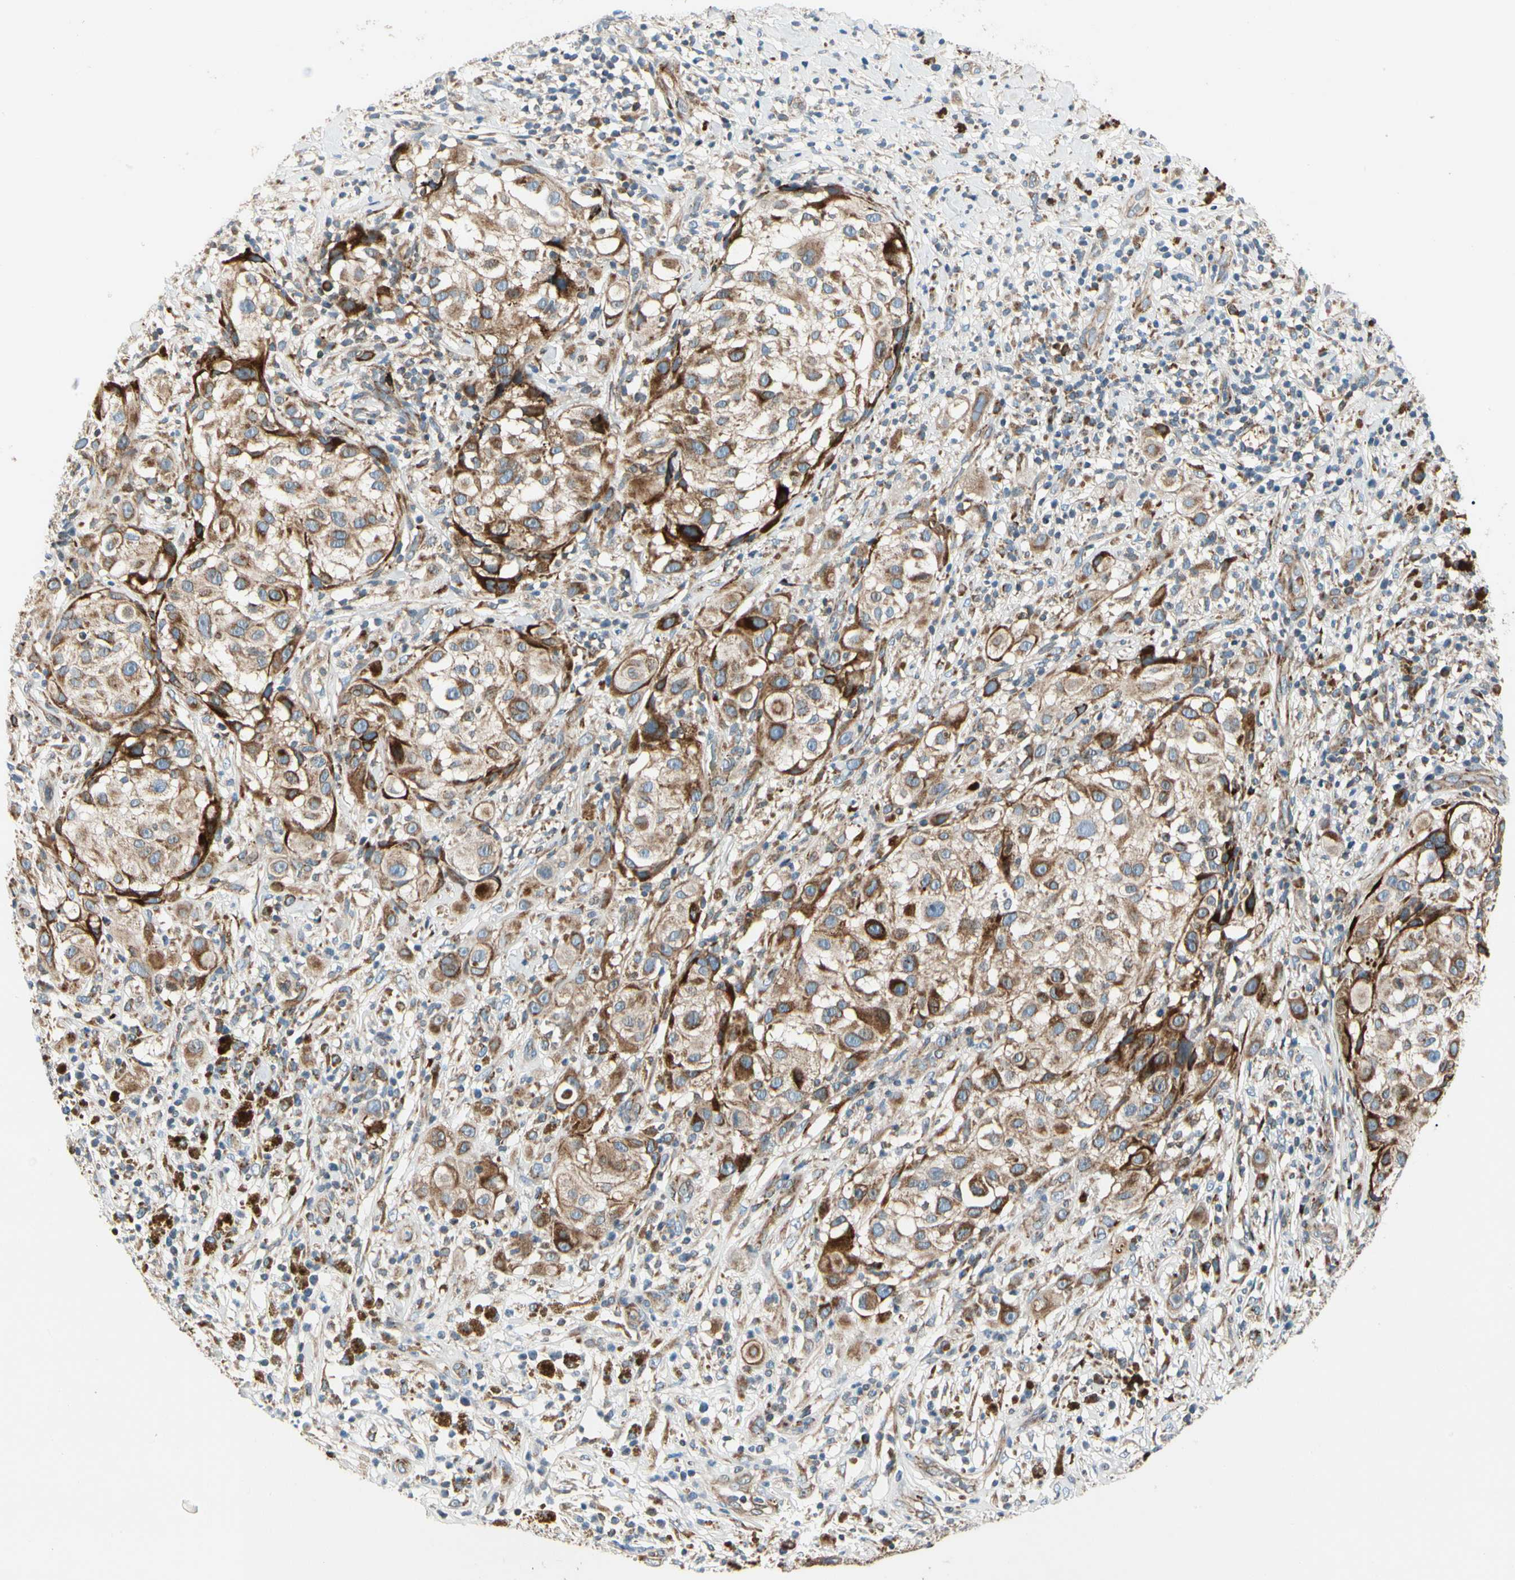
{"staining": {"intensity": "moderate", "quantity": ">75%", "location": "cytoplasmic/membranous"}, "tissue": "melanoma", "cell_type": "Tumor cells", "image_type": "cancer", "snomed": [{"axis": "morphology", "description": "Necrosis, NOS"}, {"axis": "morphology", "description": "Malignant melanoma, NOS"}, {"axis": "topography", "description": "Skin"}], "caption": "This is an image of immunohistochemistry (IHC) staining of malignant melanoma, which shows moderate expression in the cytoplasmic/membranous of tumor cells.", "gene": "MRPL9", "patient": {"sex": "female", "age": 87}}